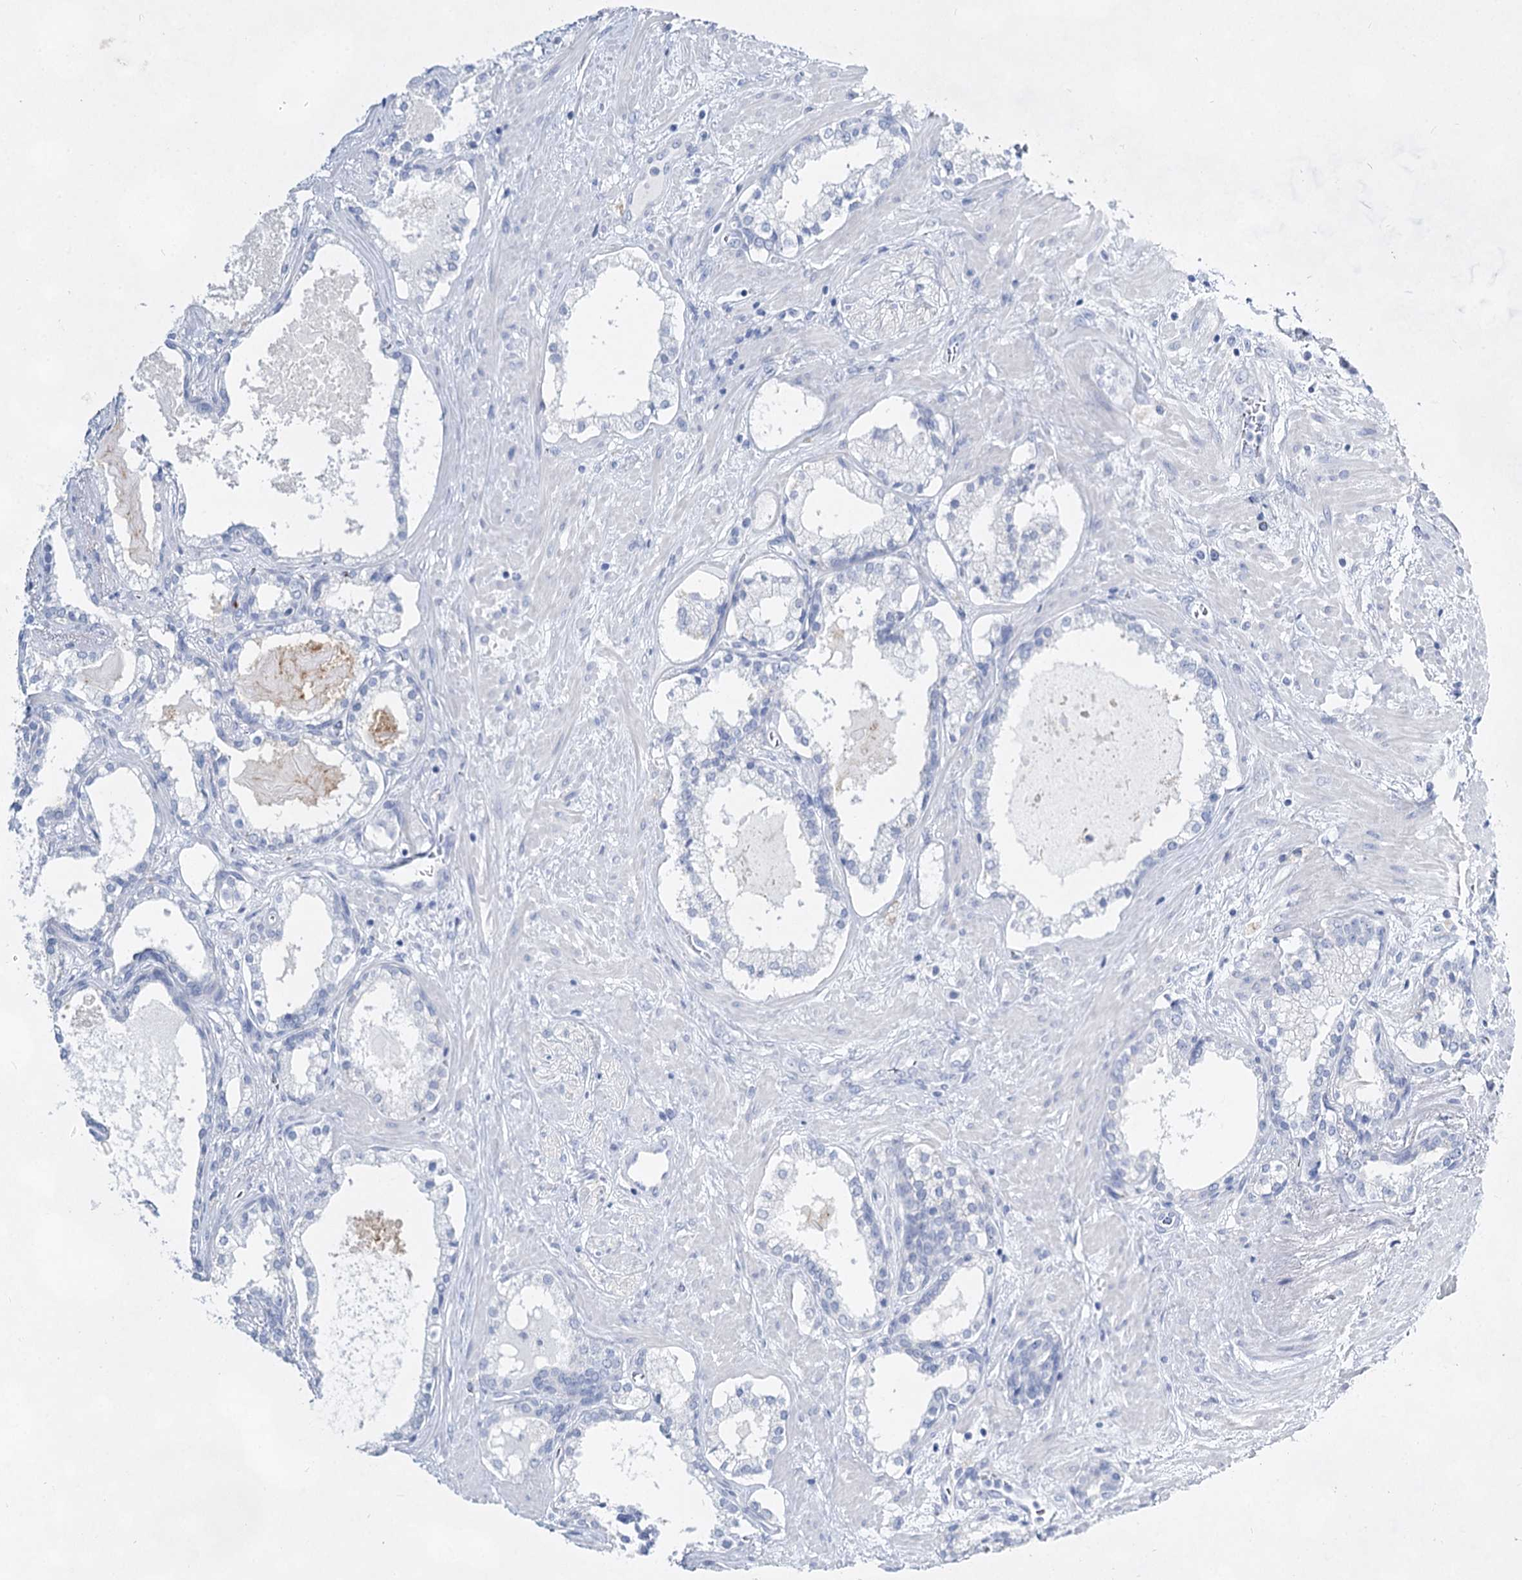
{"staining": {"intensity": "negative", "quantity": "none", "location": "none"}, "tissue": "prostate cancer", "cell_type": "Tumor cells", "image_type": "cancer", "snomed": [{"axis": "morphology", "description": "Adenocarcinoma, High grade"}, {"axis": "topography", "description": "Prostate"}], "caption": "IHC image of neoplastic tissue: prostate adenocarcinoma (high-grade) stained with DAB (3,3'-diaminobenzidine) demonstrates no significant protein staining in tumor cells. (DAB IHC with hematoxylin counter stain).", "gene": "SLC17A2", "patient": {"sex": "male", "age": 58}}